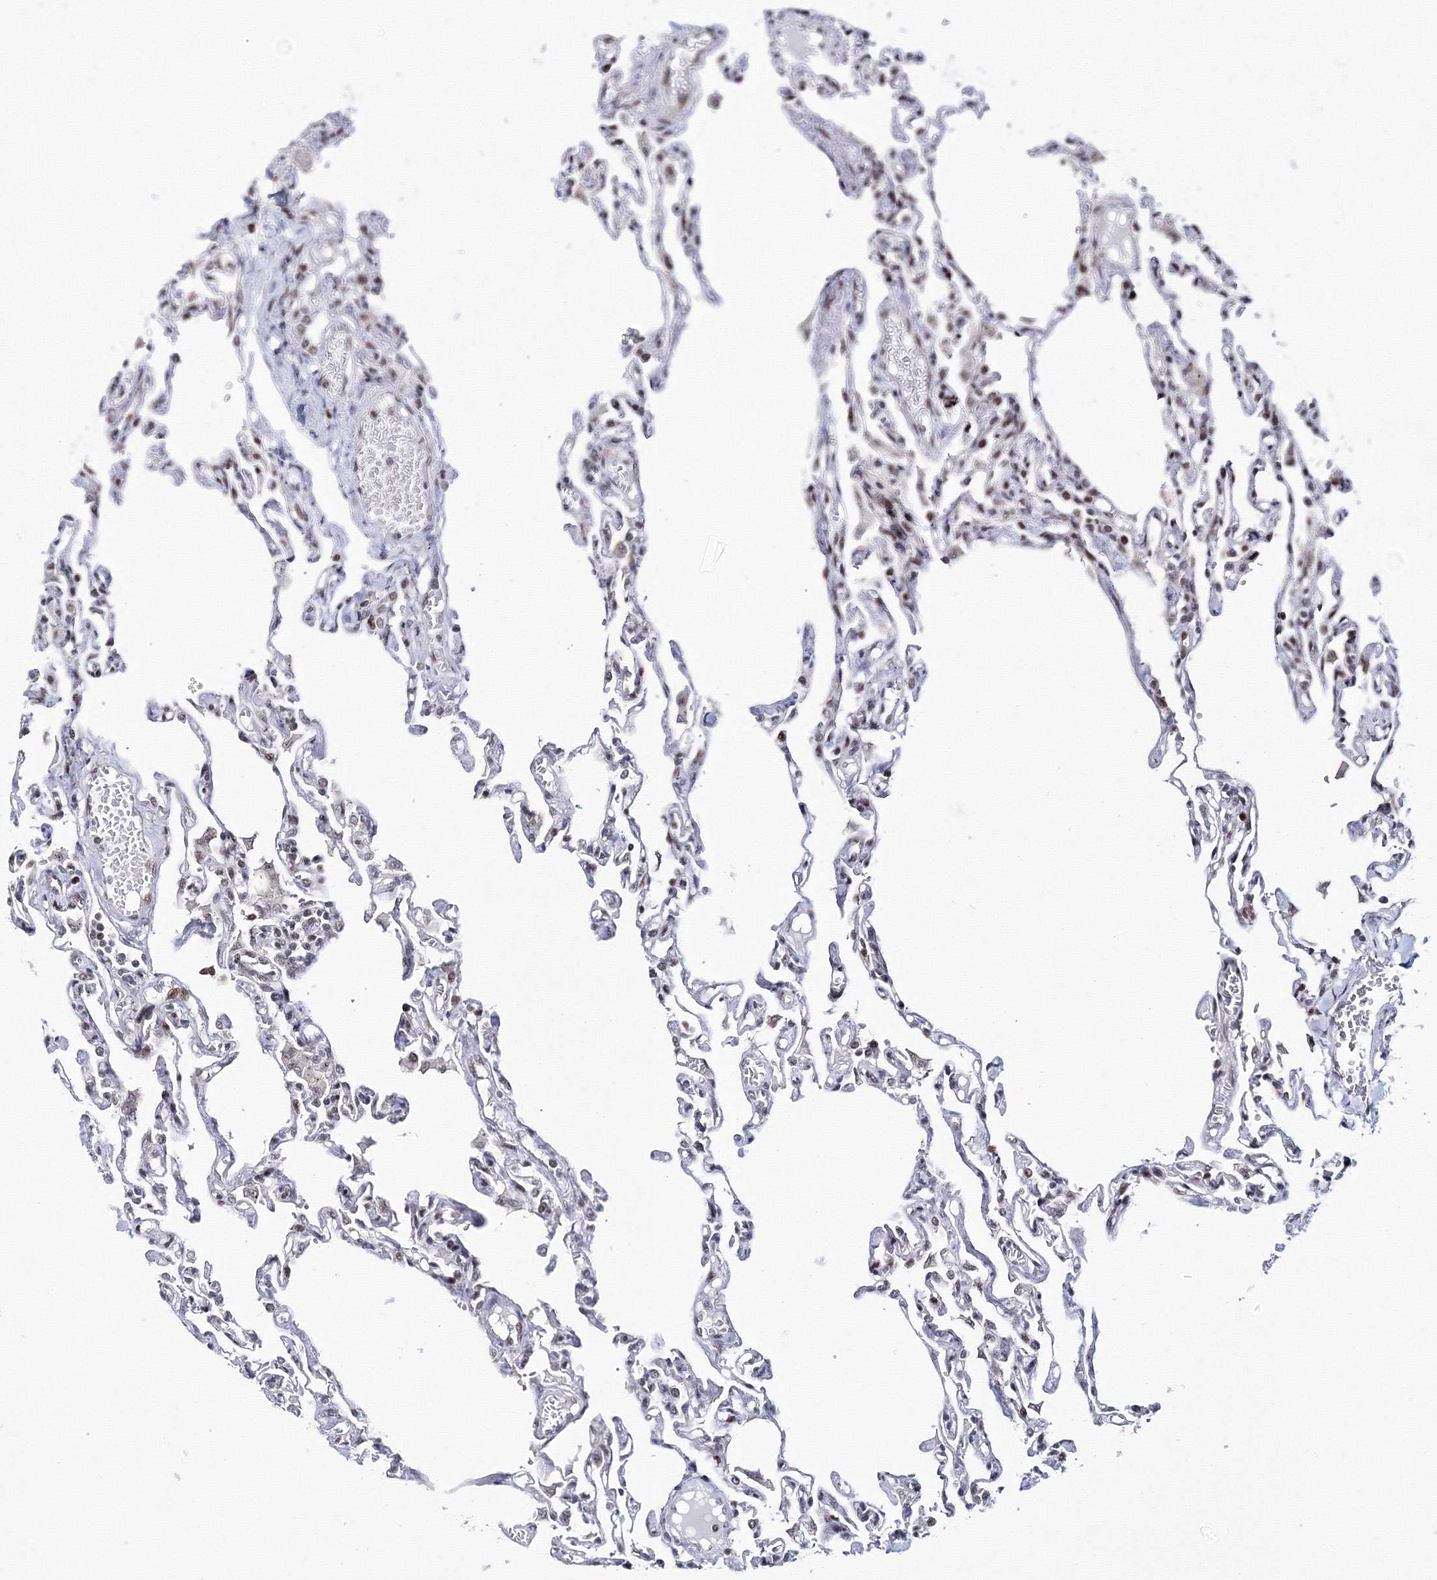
{"staining": {"intensity": "strong", "quantity": "25%-75%", "location": "nuclear"}, "tissue": "lung", "cell_type": "Alveolar cells", "image_type": "normal", "snomed": [{"axis": "morphology", "description": "Normal tissue, NOS"}, {"axis": "topography", "description": "Lung"}], "caption": "Alveolar cells exhibit strong nuclear expression in about 25%-75% of cells in unremarkable lung.", "gene": "TATDN2", "patient": {"sex": "male", "age": 21}}